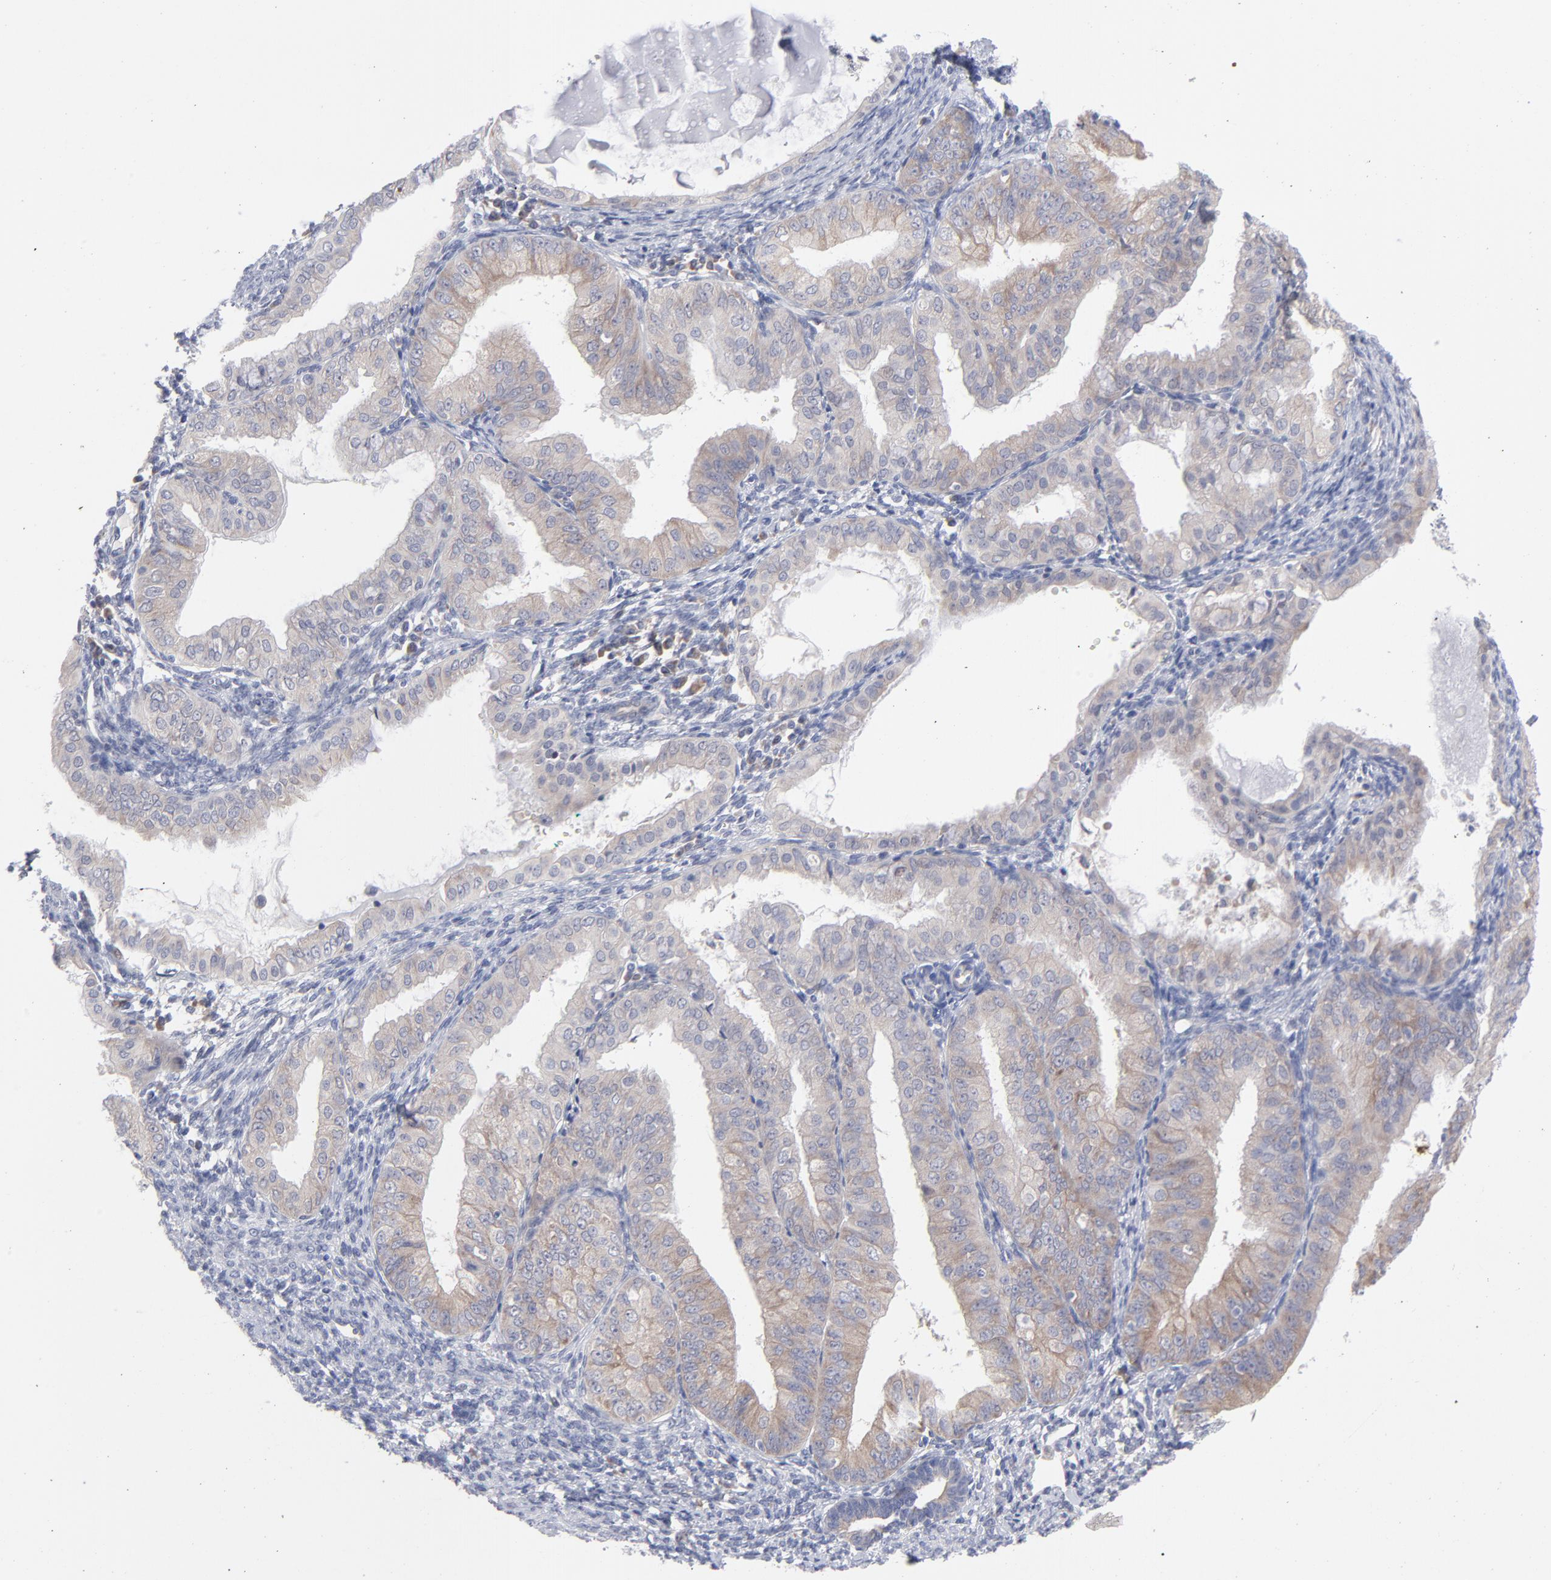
{"staining": {"intensity": "weak", "quantity": "<25%", "location": "cytoplasmic/membranous"}, "tissue": "endometrial cancer", "cell_type": "Tumor cells", "image_type": "cancer", "snomed": [{"axis": "morphology", "description": "Adenocarcinoma, NOS"}, {"axis": "topography", "description": "Endometrium"}], "caption": "IHC image of human endometrial adenocarcinoma stained for a protein (brown), which displays no positivity in tumor cells.", "gene": "RPS24", "patient": {"sex": "female", "age": 76}}